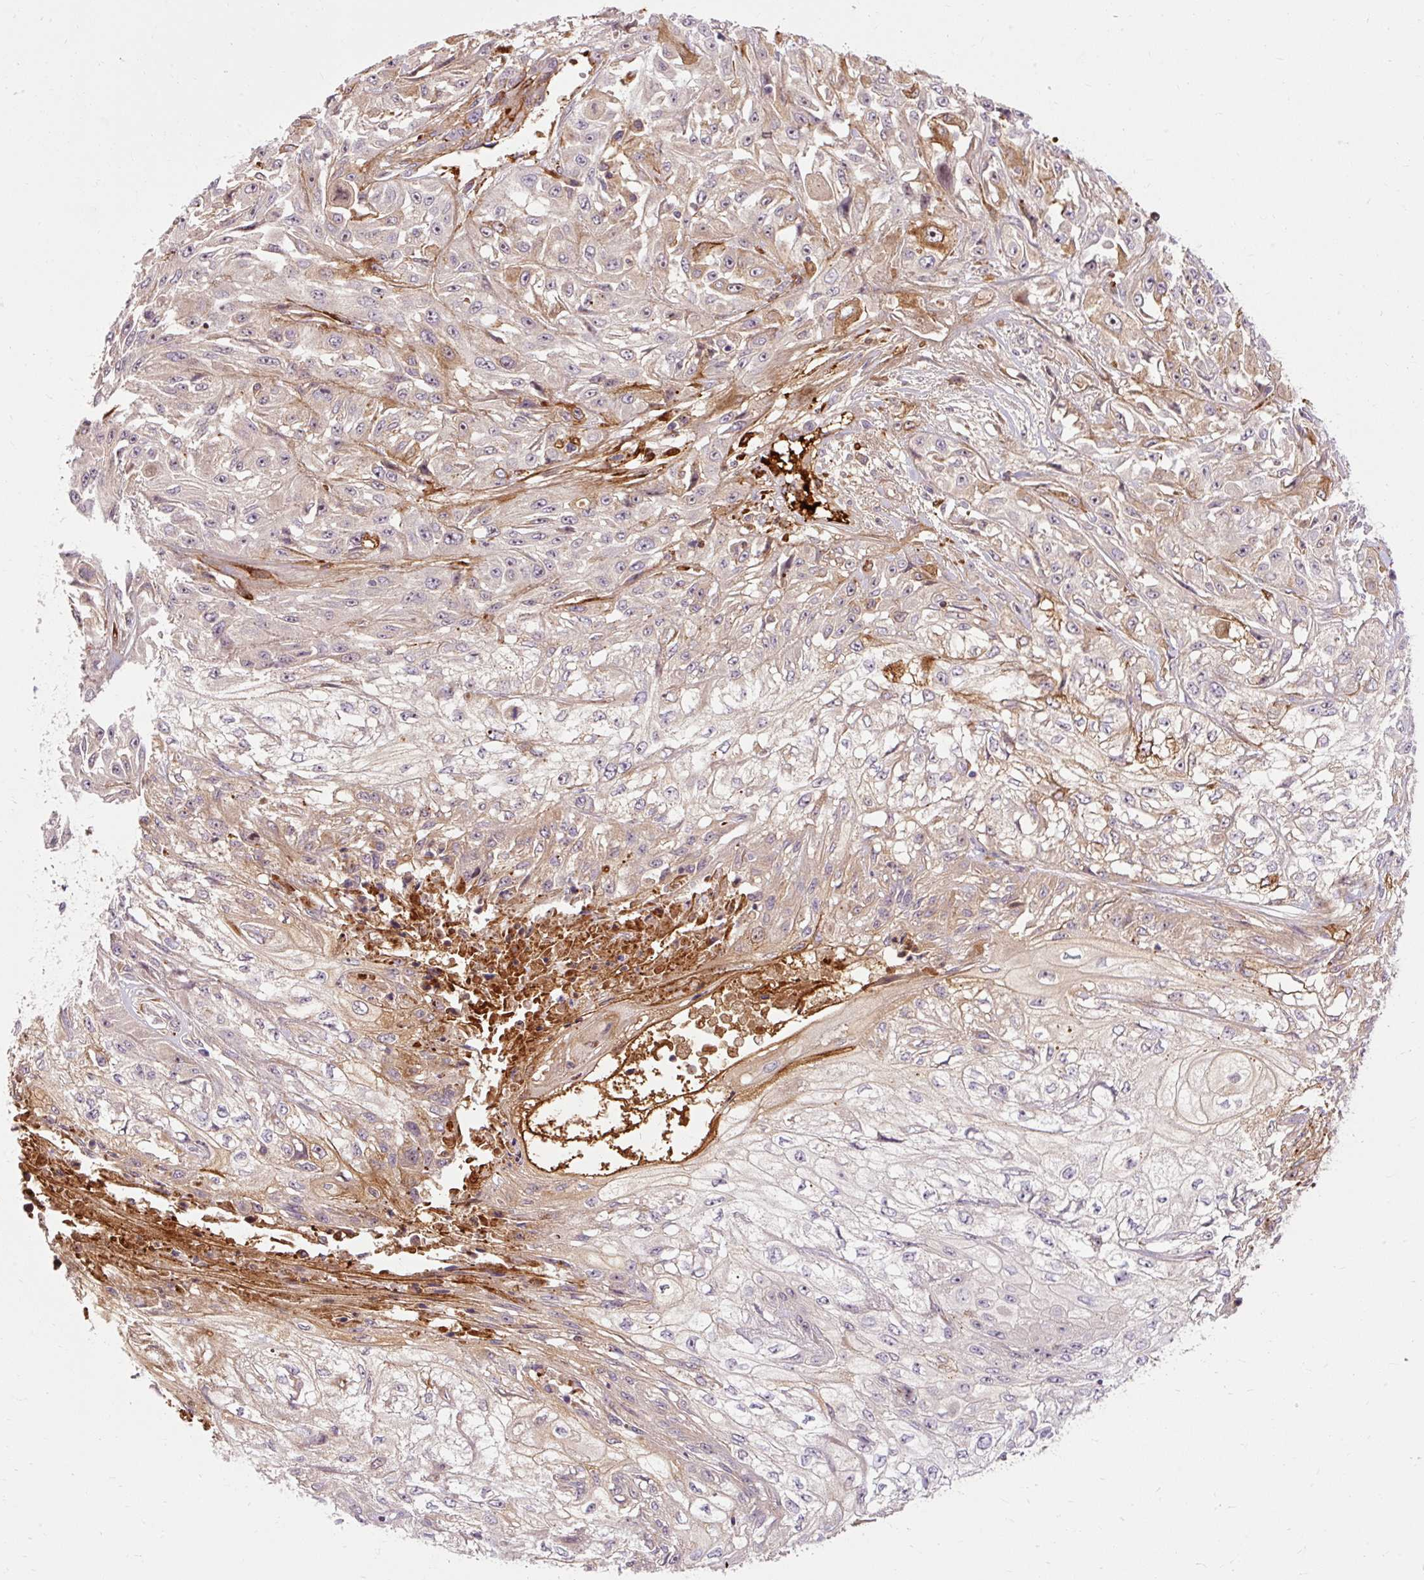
{"staining": {"intensity": "moderate", "quantity": "<25%", "location": "cytoplasmic/membranous"}, "tissue": "skin cancer", "cell_type": "Tumor cells", "image_type": "cancer", "snomed": [{"axis": "morphology", "description": "Squamous cell carcinoma, NOS"}, {"axis": "morphology", "description": "Squamous cell carcinoma, metastatic, NOS"}, {"axis": "topography", "description": "Skin"}, {"axis": "topography", "description": "Lymph node"}], "caption": "Squamous cell carcinoma (skin) tissue shows moderate cytoplasmic/membranous positivity in approximately <25% of tumor cells, visualized by immunohistochemistry.", "gene": "CEBPZ", "patient": {"sex": "male", "age": 75}}